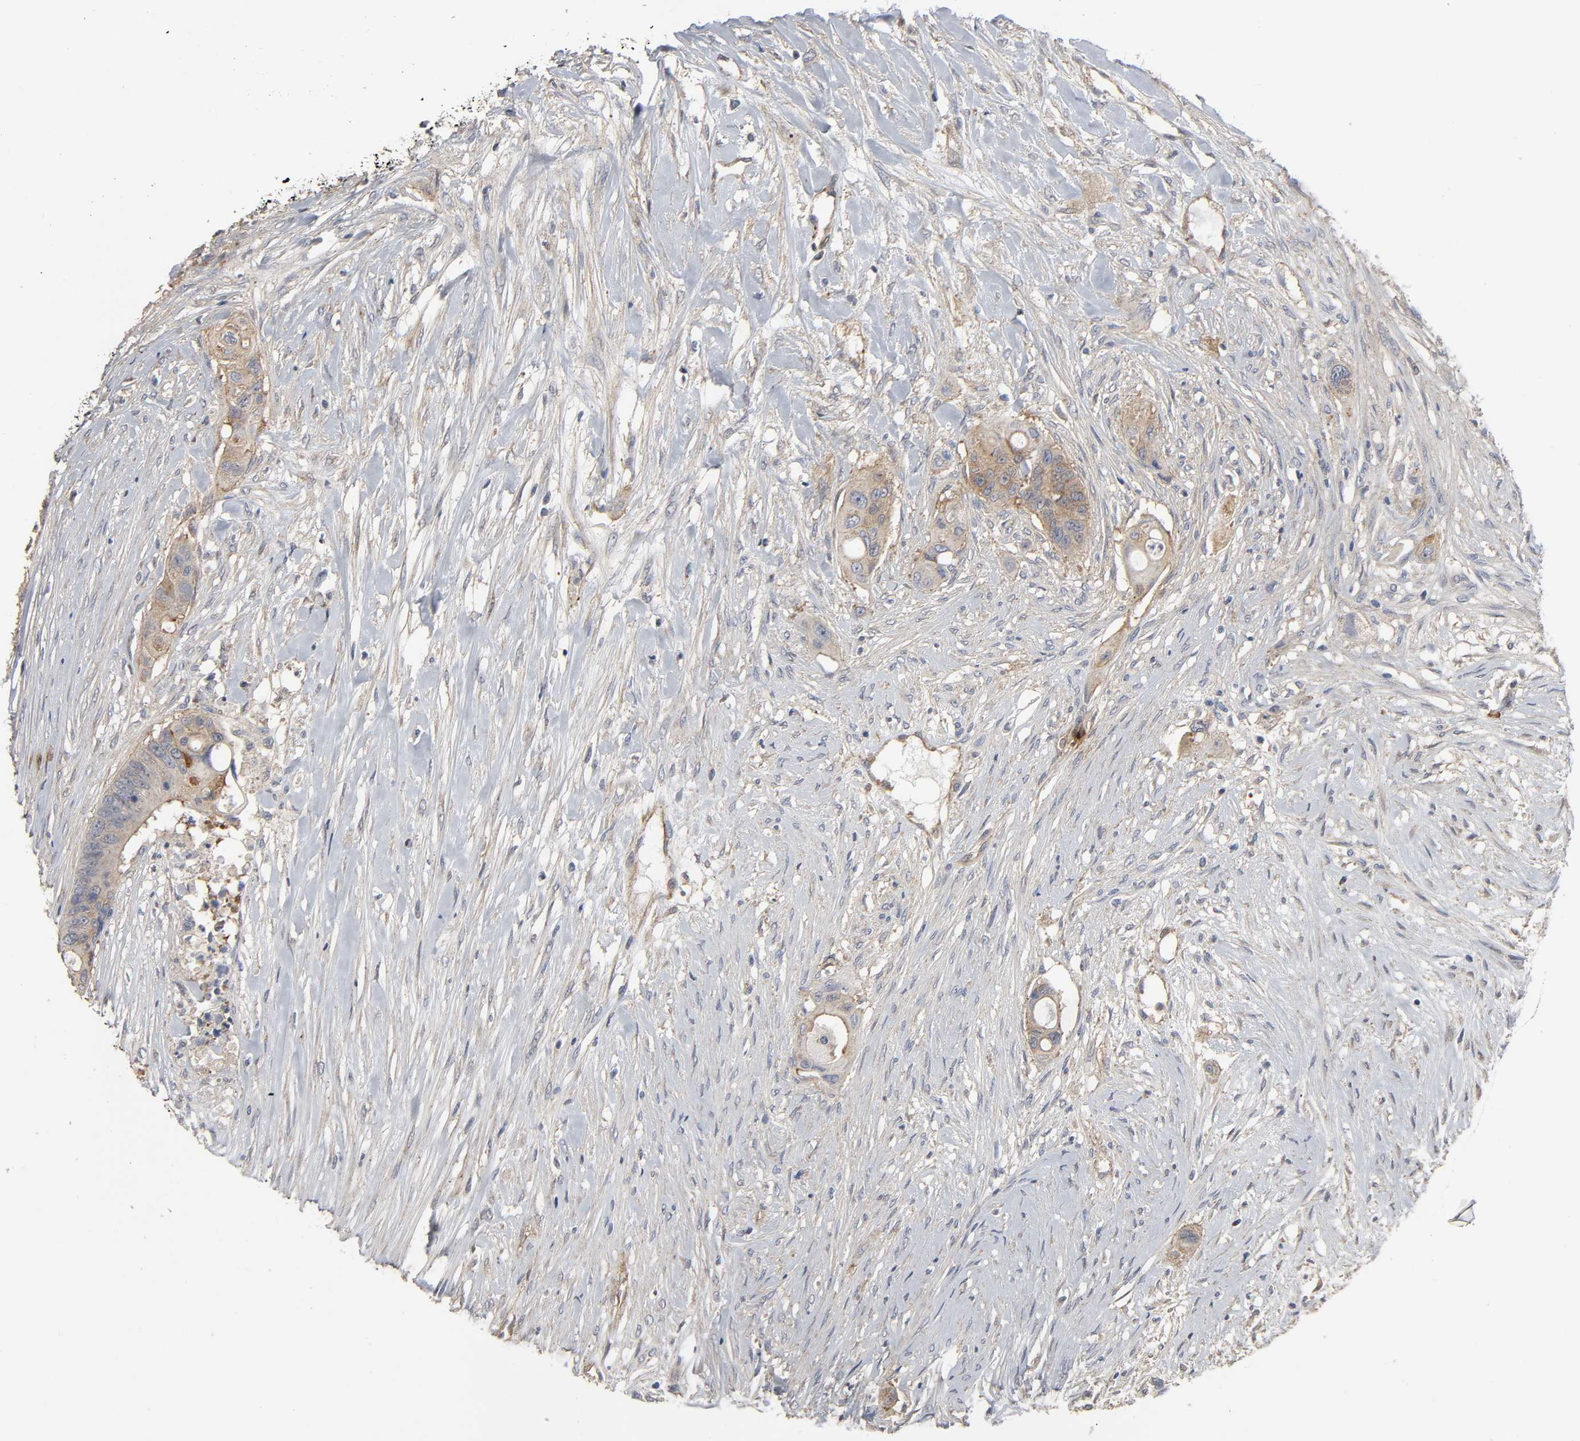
{"staining": {"intensity": "moderate", "quantity": ">75%", "location": "cytoplasmic/membranous"}, "tissue": "colorectal cancer", "cell_type": "Tumor cells", "image_type": "cancer", "snomed": [{"axis": "morphology", "description": "Adenocarcinoma, NOS"}, {"axis": "topography", "description": "Colon"}], "caption": "Moderate cytoplasmic/membranous staining for a protein is seen in approximately >75% of tumor cells of adenocarcinoma (colorectal) using IHC.", "gene": "SH3GLB1", "patient": {"sex": "female", "age": 57}}